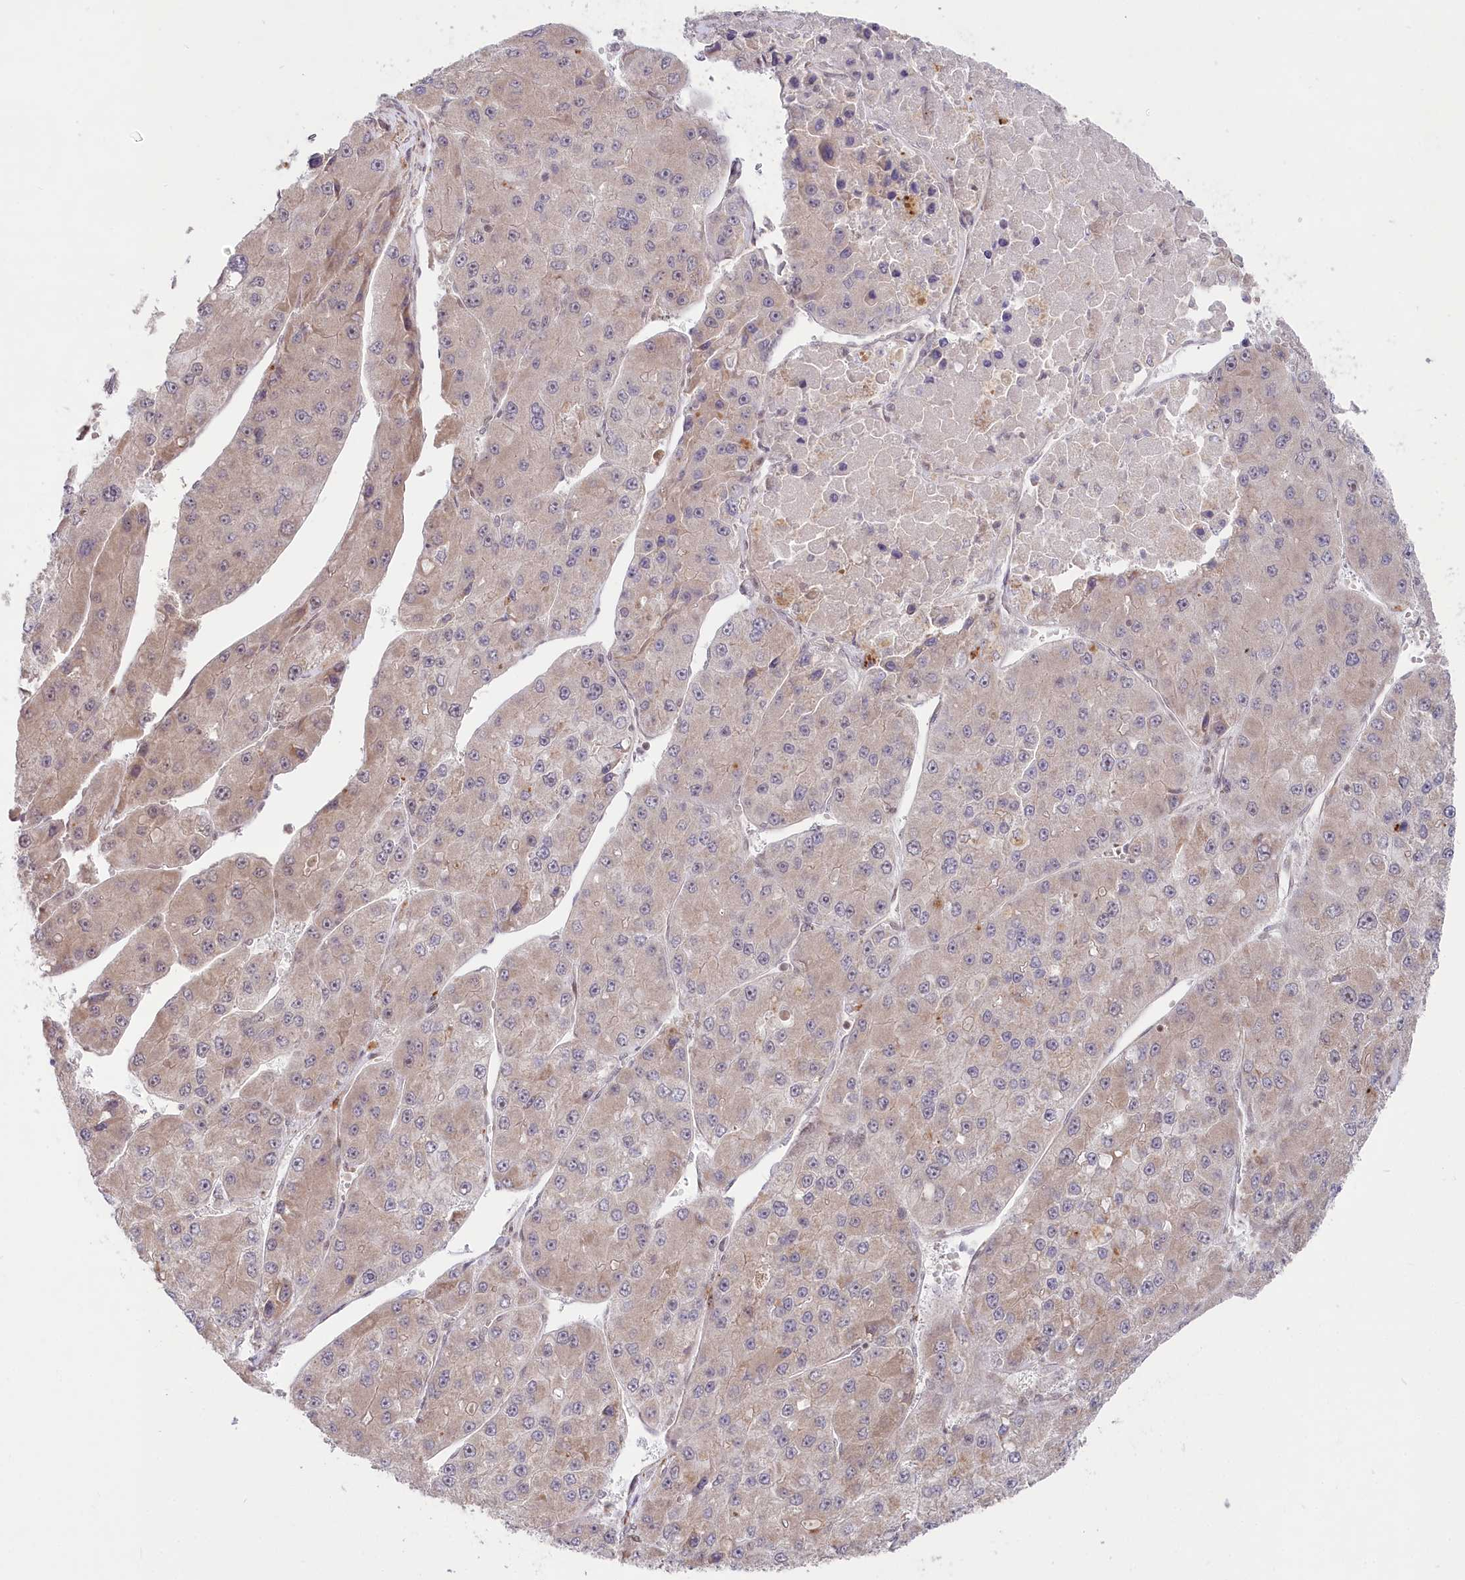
{"staining": {"intensity": "weak", "quantity": "<25%", "location": "cytoplasmic/membranous"}, "tissue": "liver cancer", "cell_type": "Tumor cells", "image_type": "cancer", "snomed": [{"axis": "morphology", "description": "Carcinoma, Hepatocellular, NOS"}, {"axis": "topography", "description": "Liver"}], "caption": "Immunohistochemical staining of human liver cancer displays no significant positivity in tumor cells.", "gene": "CGGBP1", "patient": {"sex": "female", "age": 73}}